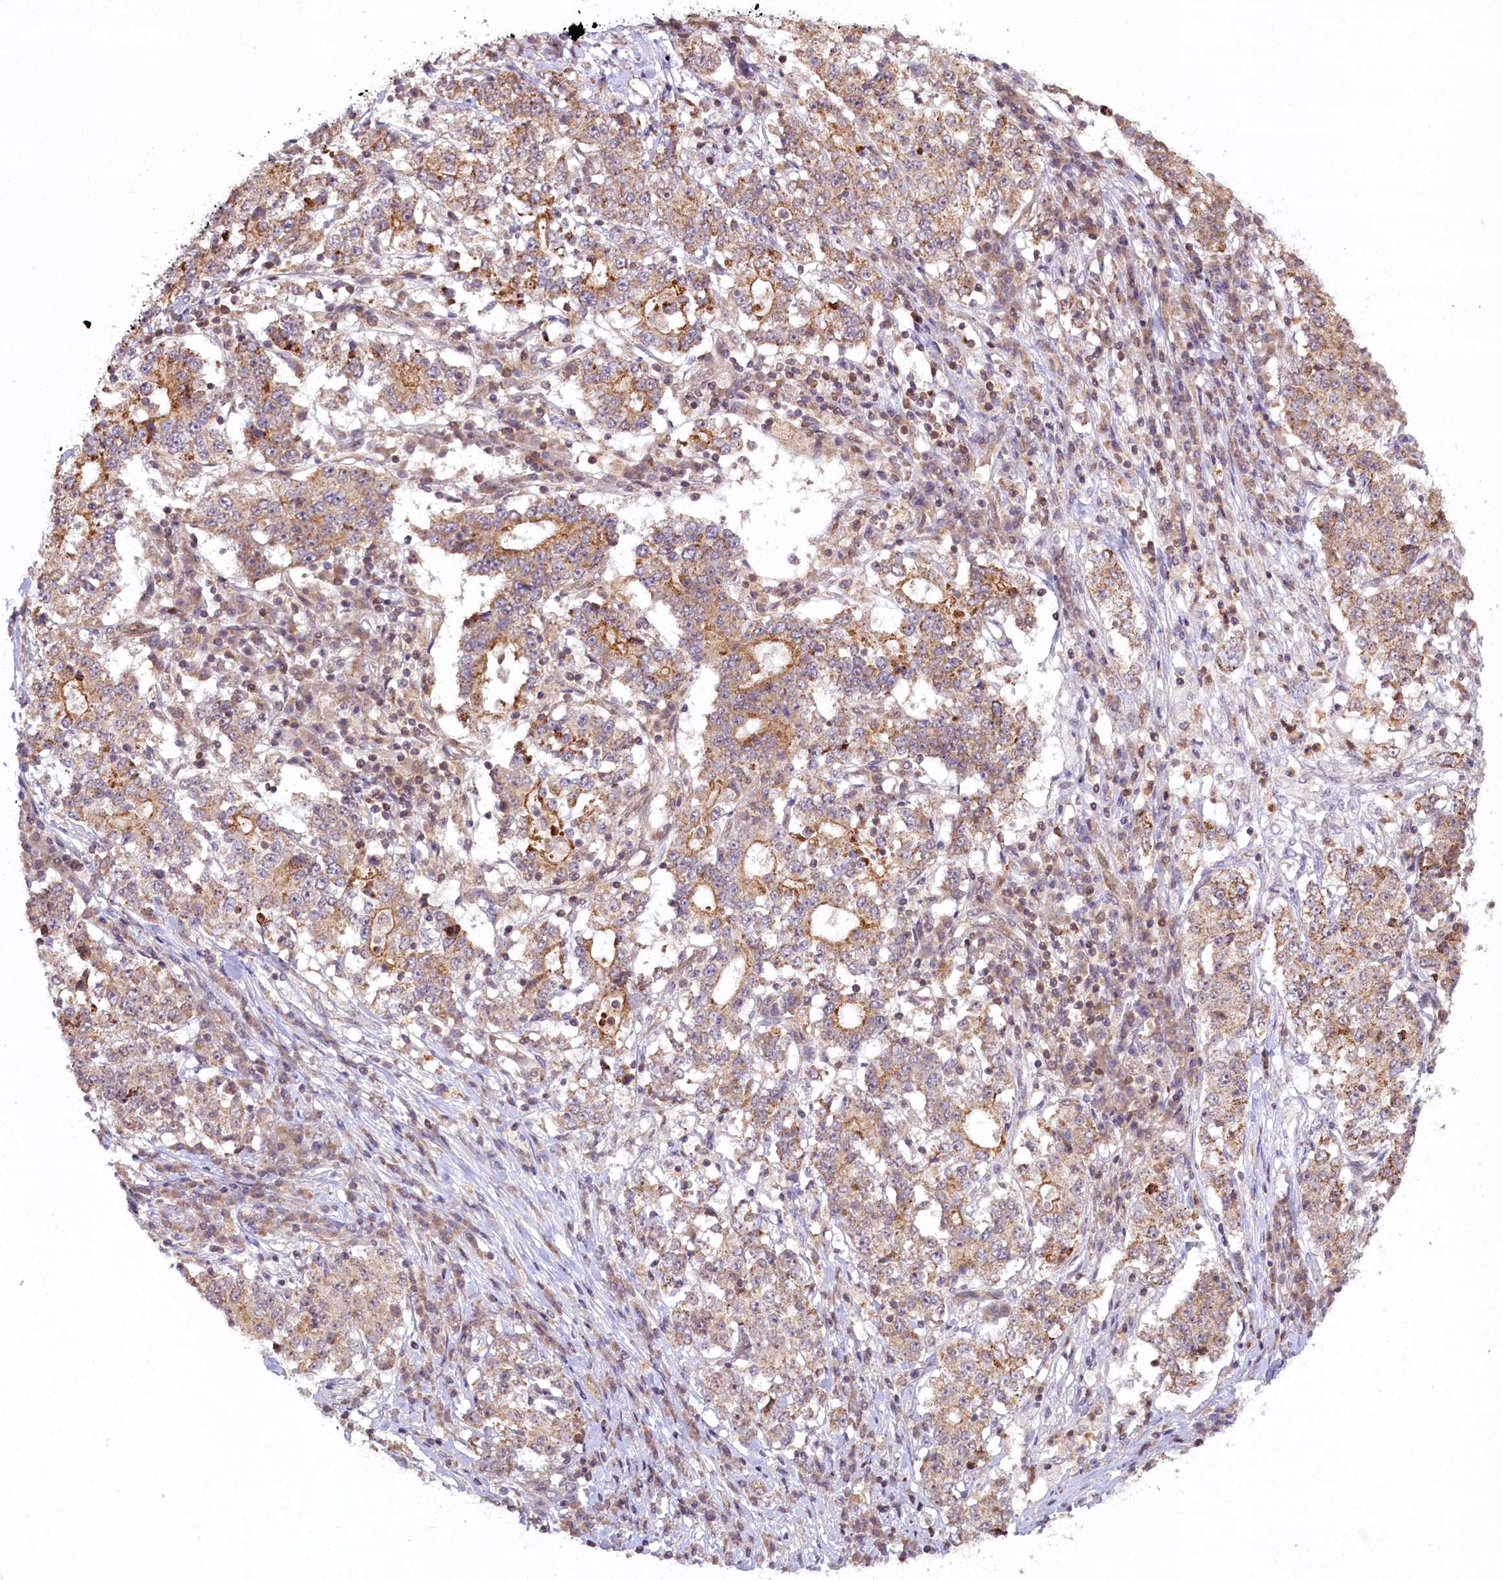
{"staining": {"intensity": "weak", "quantity": ">75%", "location": "cytoplasmic/membranous"}, "tissue": "stomach cancer", "cell_type": "Tumor cells", "image_type": "cancer", "snomed": [{"axis": "morphology", "description": "Adenocarcinoma, NOS"}, {"axis": "topography", "description": "Stomach"}], "caption": "Adenocarcinoma (stomach) tissue exhibits weak cytoplasmic/membranous expression in approximately >75% of tumor cells, visualized by immunohistochemistry.", "gene": "CARD8", "patient": {"sex": "male", "age": 59}}